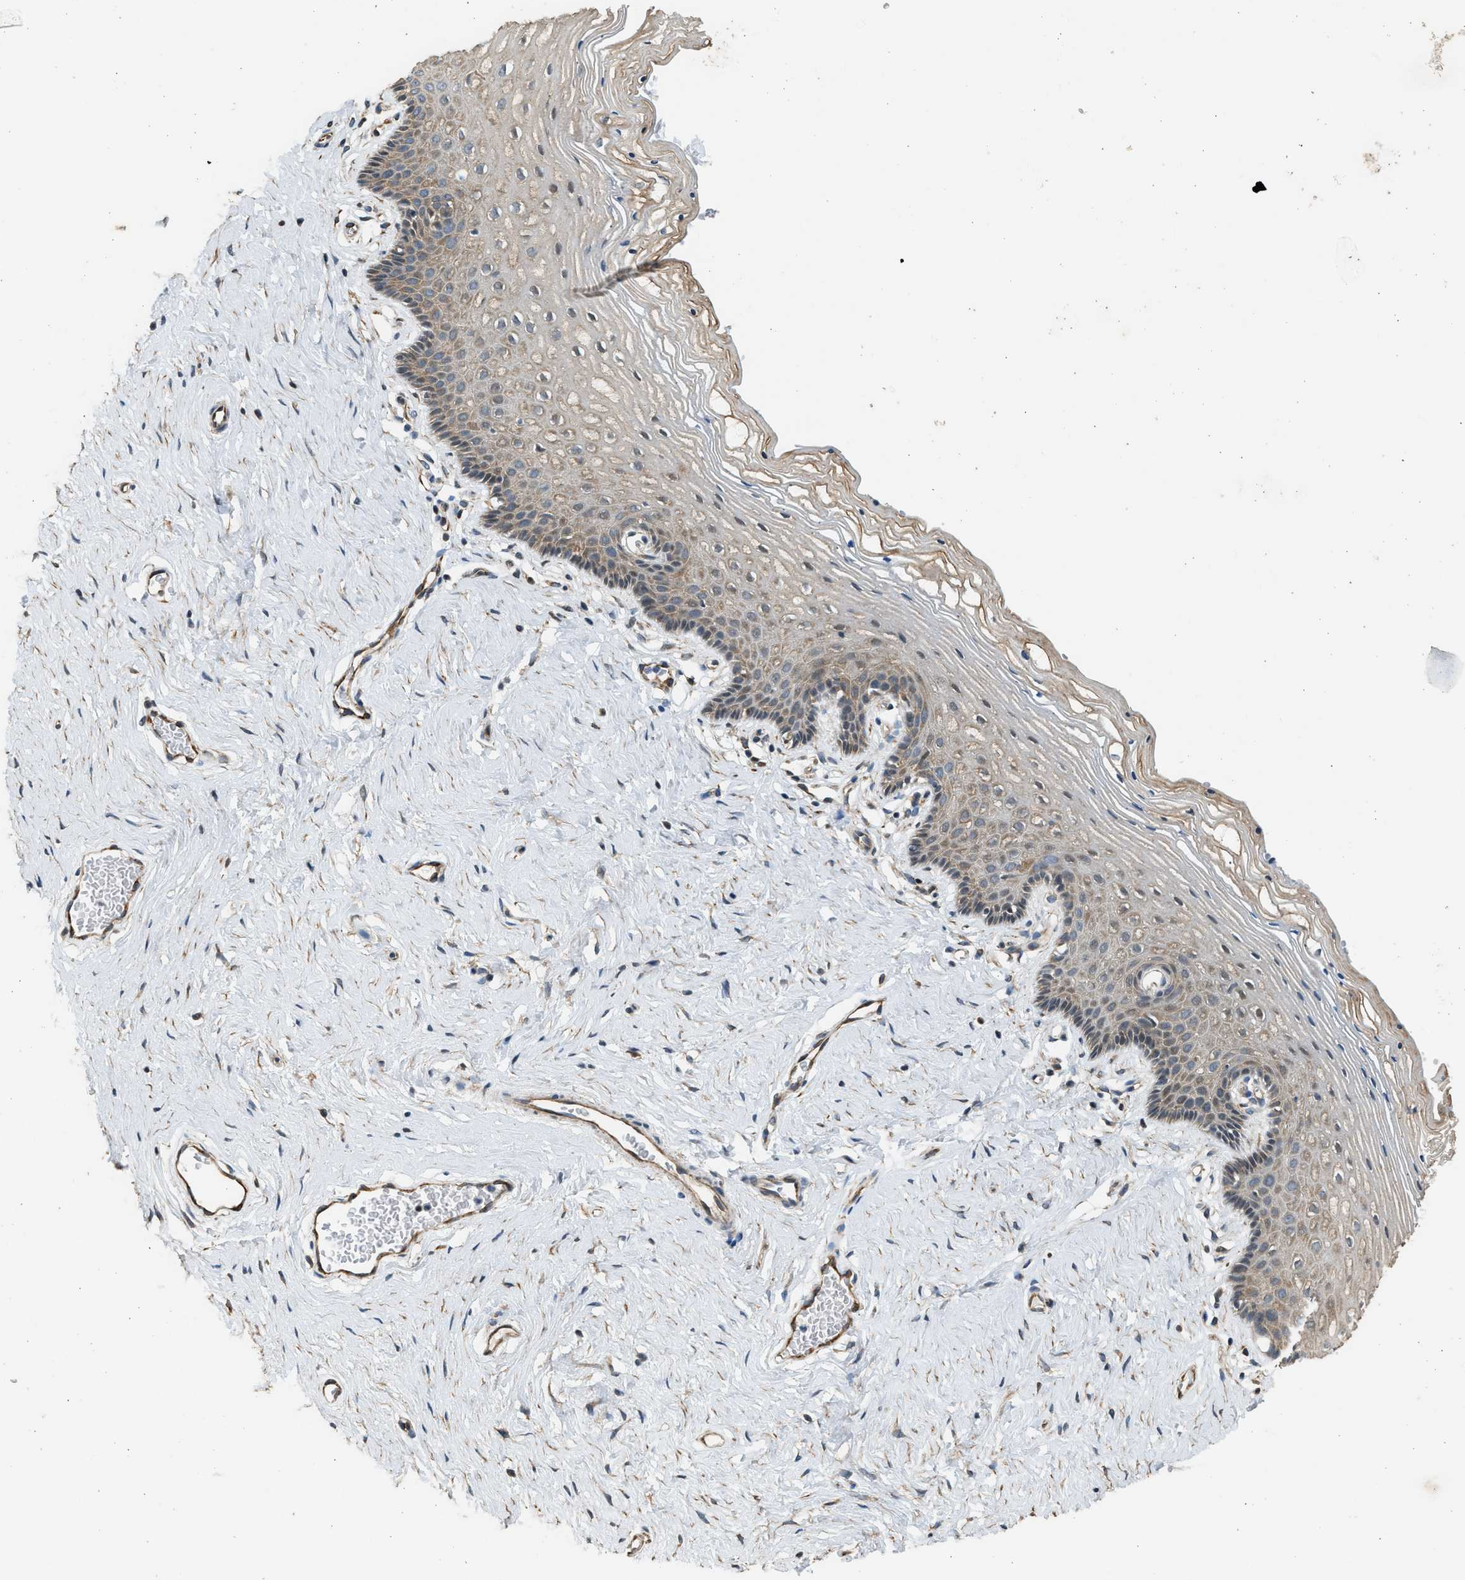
{"staining": {"intensity": "weak", "quantity": "25%-75%", "location": "cytoplasmic/membranous"}, "tissue": "vagina", "cell_type": "Squamous epithelial cells", "image_type": "normal", "snomed": [{"axis": "morphology", "description": "Normal tissue, NOS"}, {"axis": "topography", "description": "Vagina"}], "caption": "The image shows a brown stain indicating the presence of a protein in the cytoplasmic/membranous of squamous epithelial cells in vagina. The staining is performed using DAB (3,3'-diaminobenzidine) brown chromogen to label protein expression. The nuclei are counter-stained blue using hematoxylin.", "gene": "PCLO", "patient": {"sex": "female", "age": 32}}